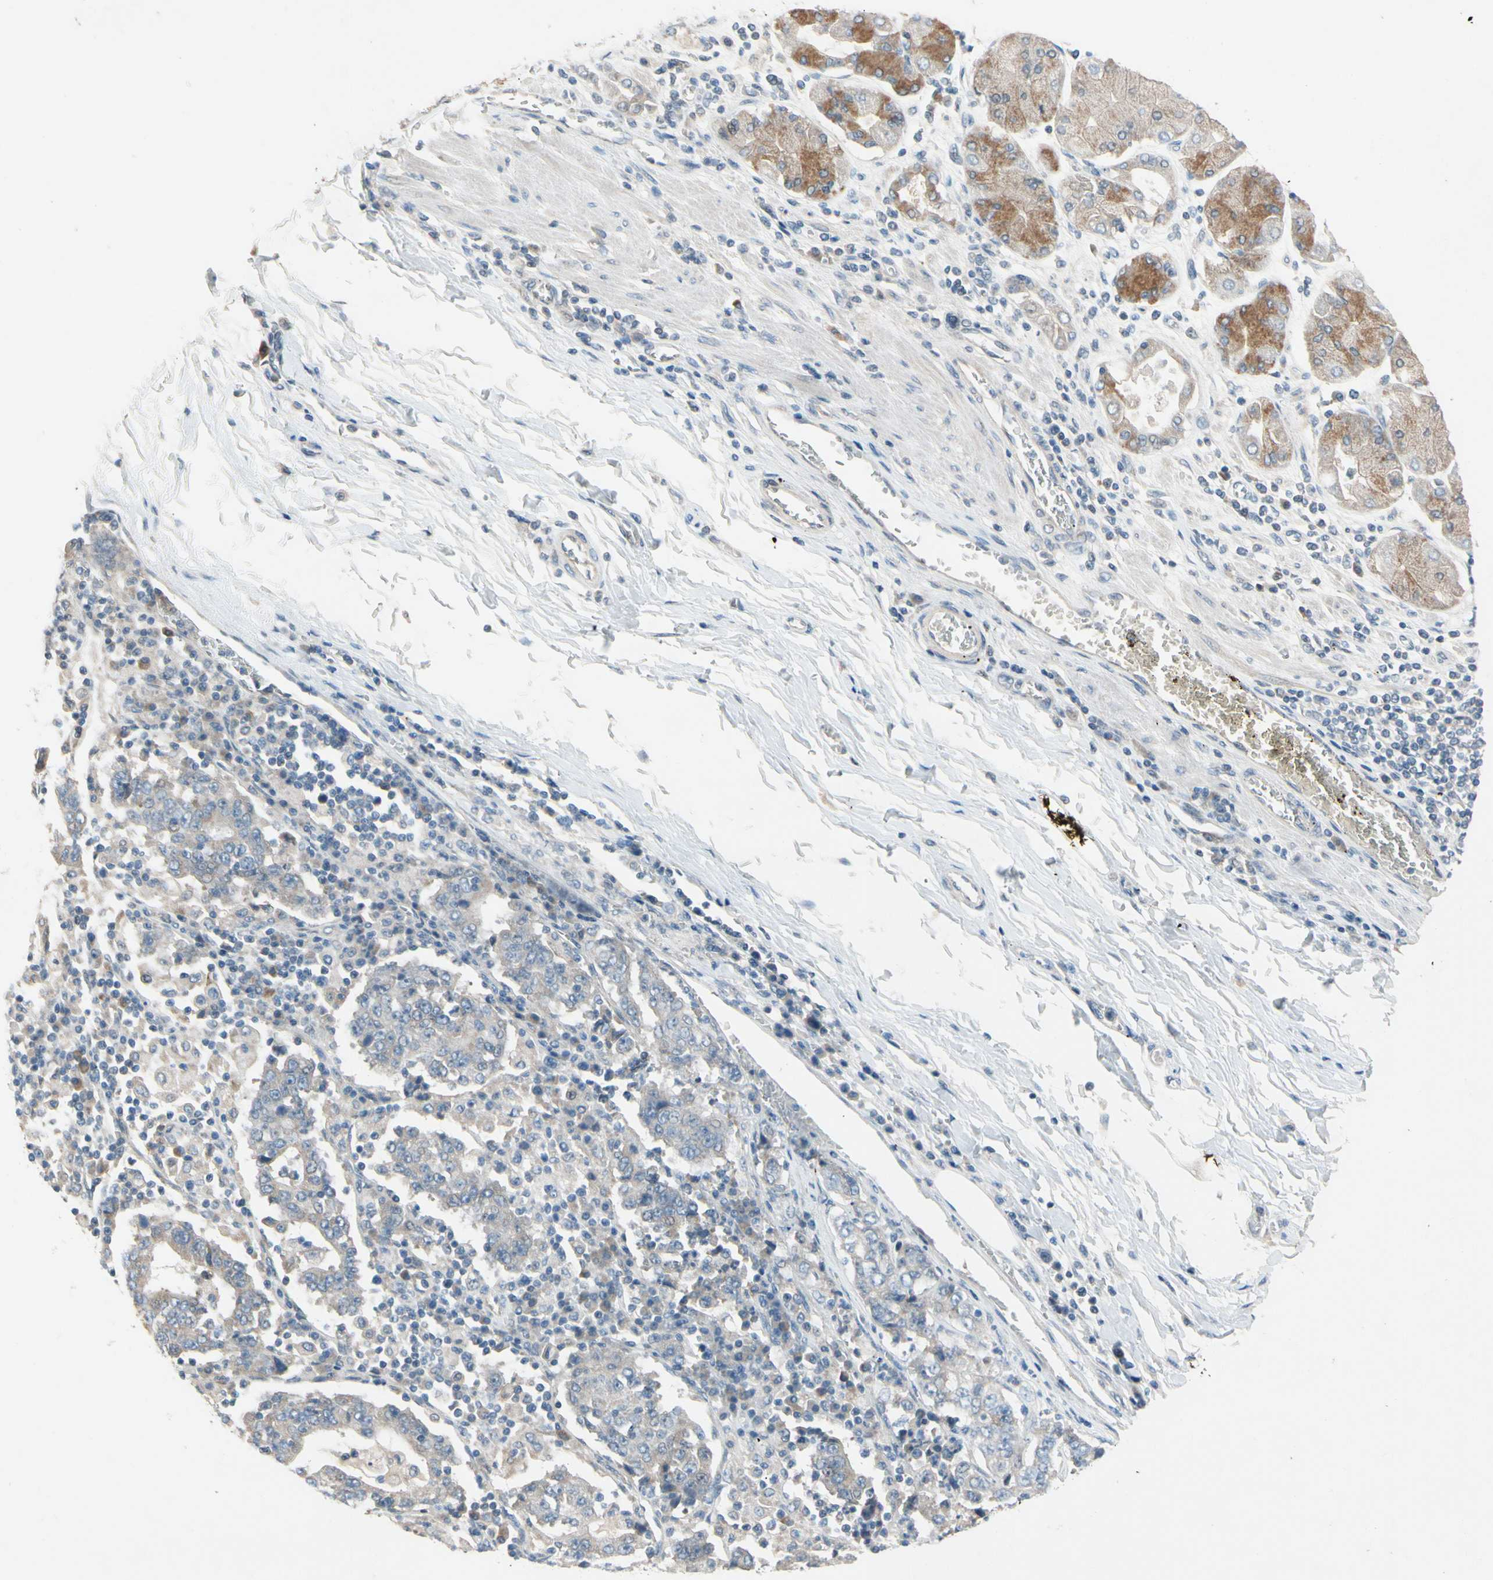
{"staining": {"intensity": "weak", "quantity": "25%-75%", "location": "cytoplasmic/membranous"}, "tissue": "stomach cancer", "cell_type": "Tumor cells", "image_type": "cancer", "snomed": [{"axis": "morphology", "description": "Normal tissue, NOS"}, {"axis": "morphology", "description": "Adenocarcinoma, NOS"}, {"axis": "topography", "description": "Stomach, upper"}, {"axis": "topography", "description": "Stomach"}], "caption": "A low amount of weak cytoplasmic/membranous positivity is seen in approximately 25%-75% of tumor cells in stomach cancer (adenocarcinoma) tissue. Using DAB (3,3'-diaminobenzidine) (brown) and hematoxylin (blue) stains, captured at high magnification using brightfield microscopy.", "gene": "PIP5K1B", "patient": {"sex": "male", "age": 59}}